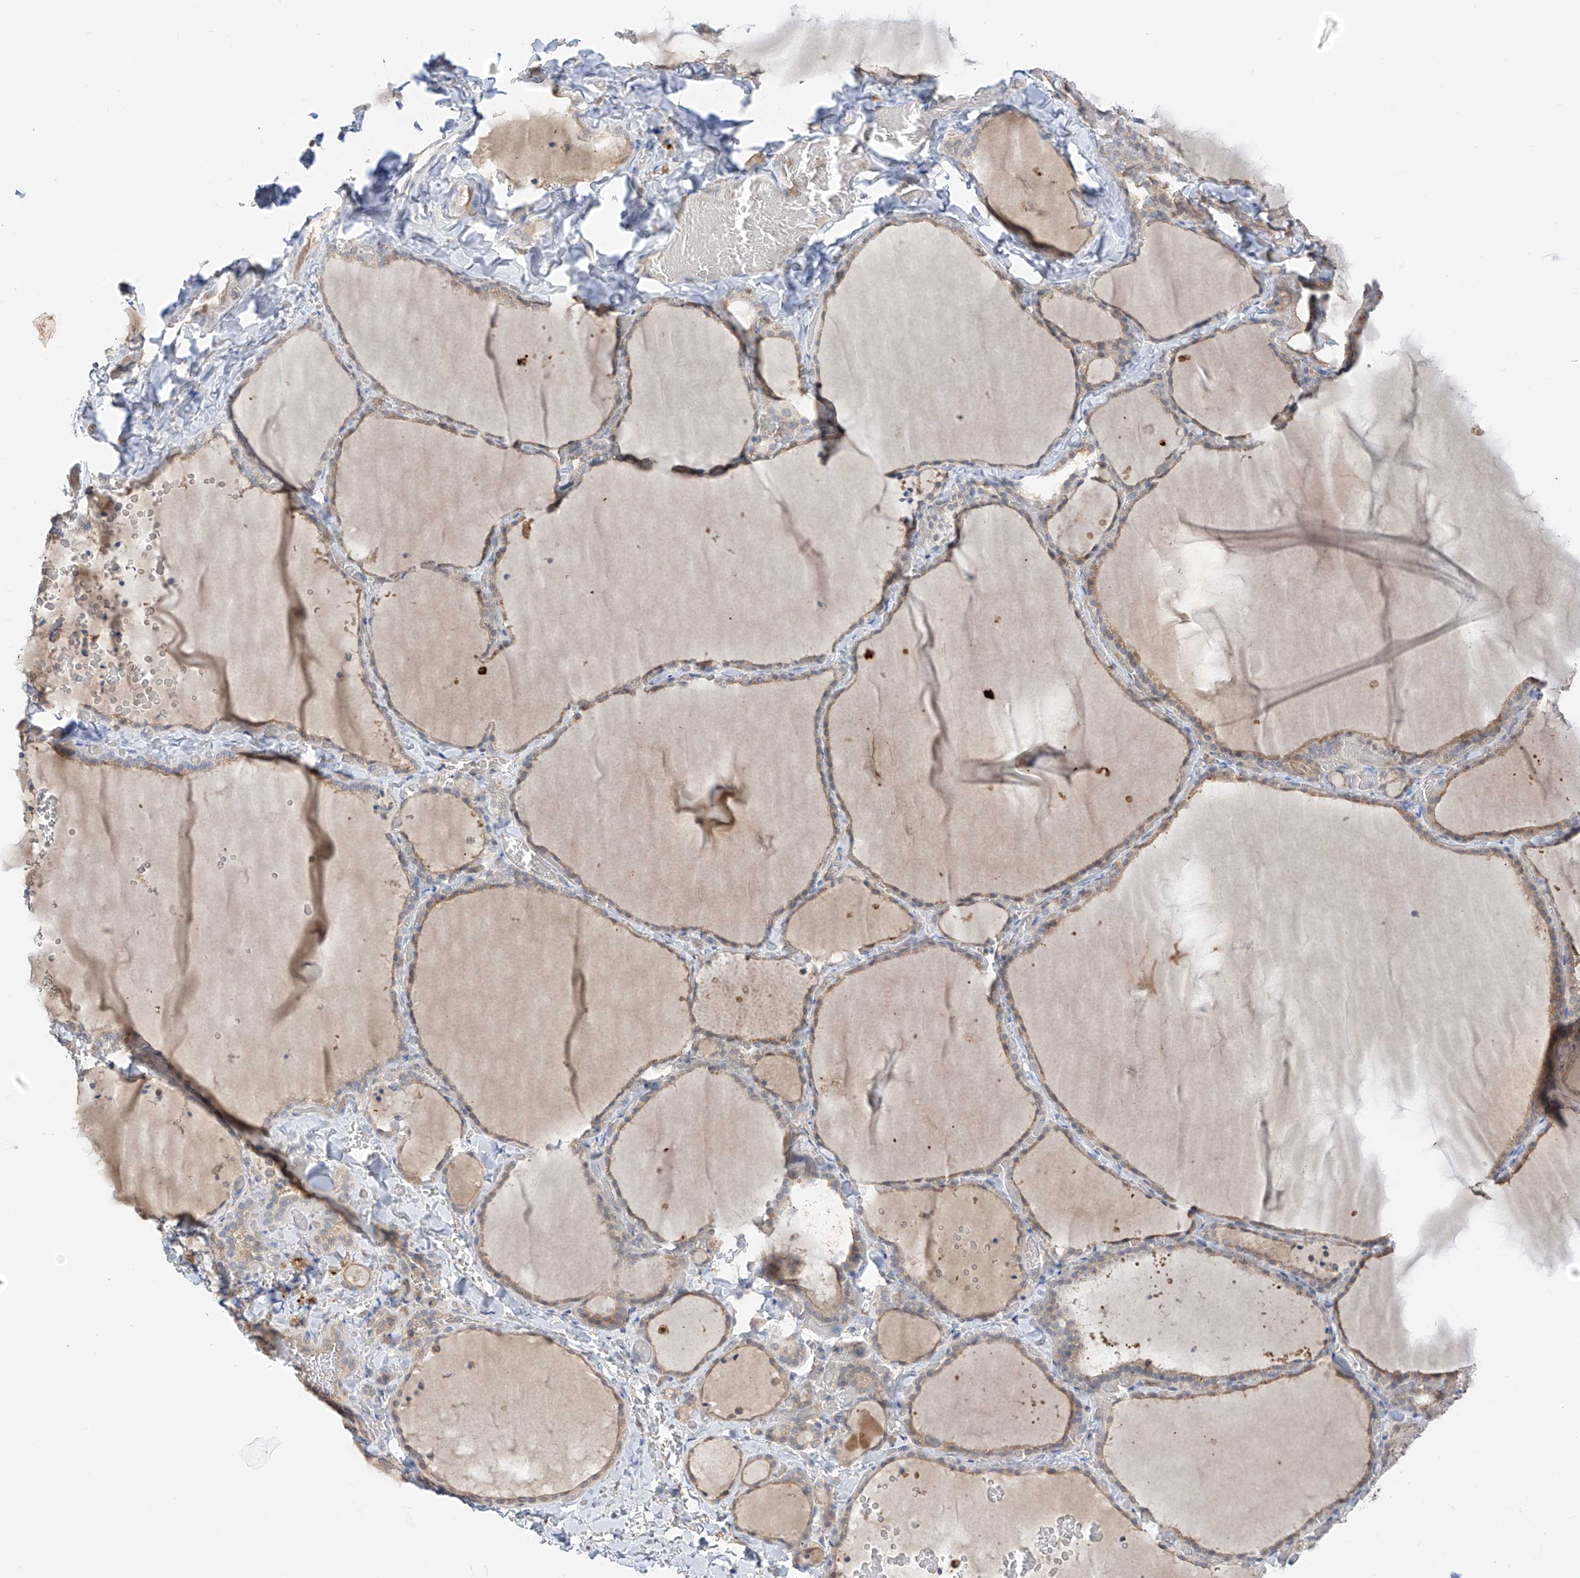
{"staining": {"intensity": "weak", "quantity": "25%-75%", "location": "cytoplasmic/membranous"}, "tissue": "thyroid gland", "cell_type": "Glandular cells", "image_type": "normal", "snomed": [{"axis": "morphology", "description": "Normal tissue, NOS"}, {"axis": "topography", "description": "Thyroid gland"}], "caption": "A low amount of weak cytoplasmic/membranous positivity is appreciated in approximately 25%-75% of glandular cells in unremarkable thyroid gland. (Stains: DAB (3,3'-diaminobenzidine) in brown, nuclei in blue, Microscopy: brightfield microscopy at high magnification).", "gene": "CACNA2D4", "patient": {"sex": "female", "age": 22}}